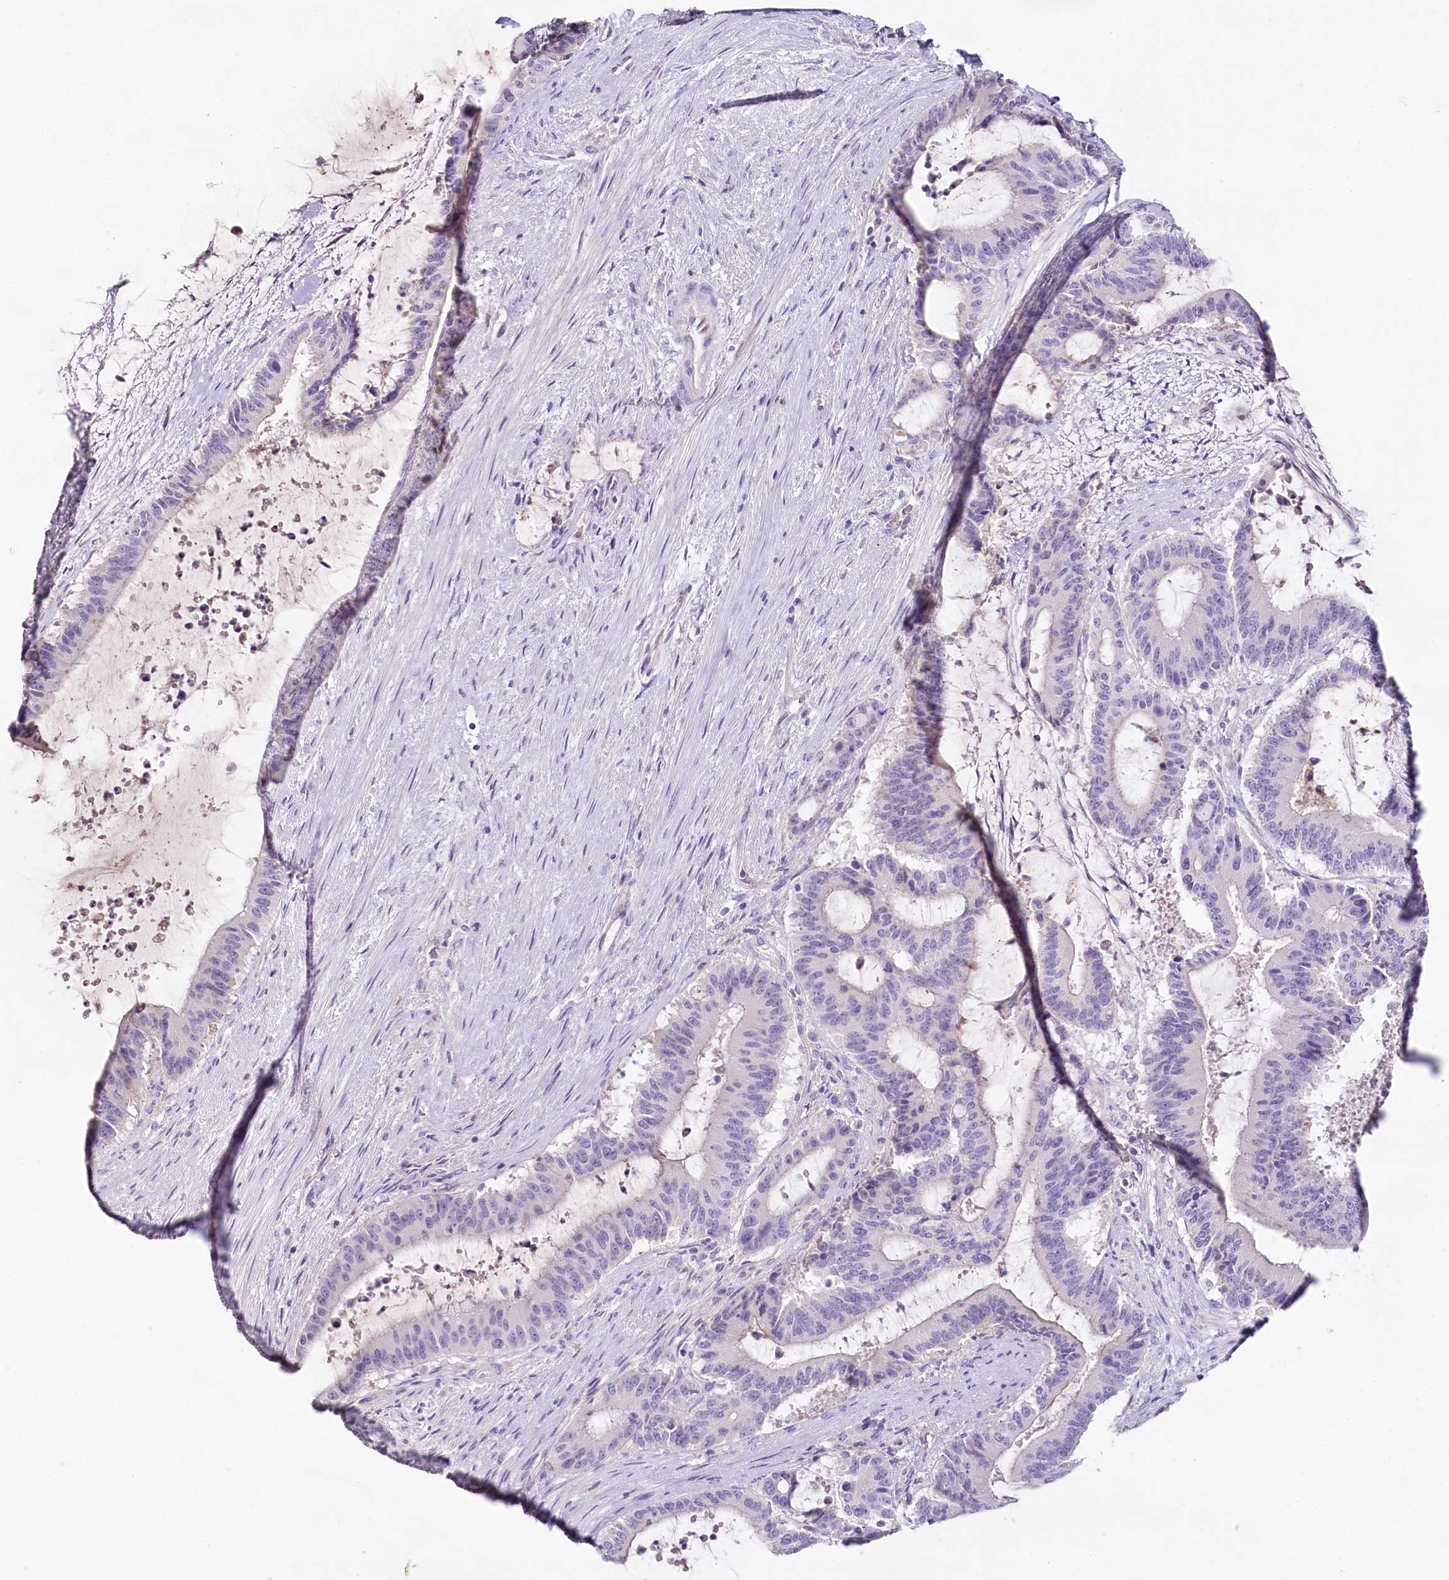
{"staining": {"intensity": "negative", "quantity": "none", "location": "none"}, "tissue": "liver cancer", "cell_type": "Tumor cells", "image_type": "cancer", "snomed": [{"axis": "morphology", "description": "Normal tissue, NOS"}, {"axis": "morphology", "description": "Cholangiocarcinoma"}, {"axis": "topography", "description": "Liver"}, {"axis": "topography", "description": "Peripheral nerve tissue"}], "caption": "Protein analysis of liver cancer shows no significant staining in tumor cells. (DAB (3,3'-diaminobenzidine) IHC with hematoxylin counter stain).", "gene": "HPD", "patient": {"sex": "female", "age": 73}}